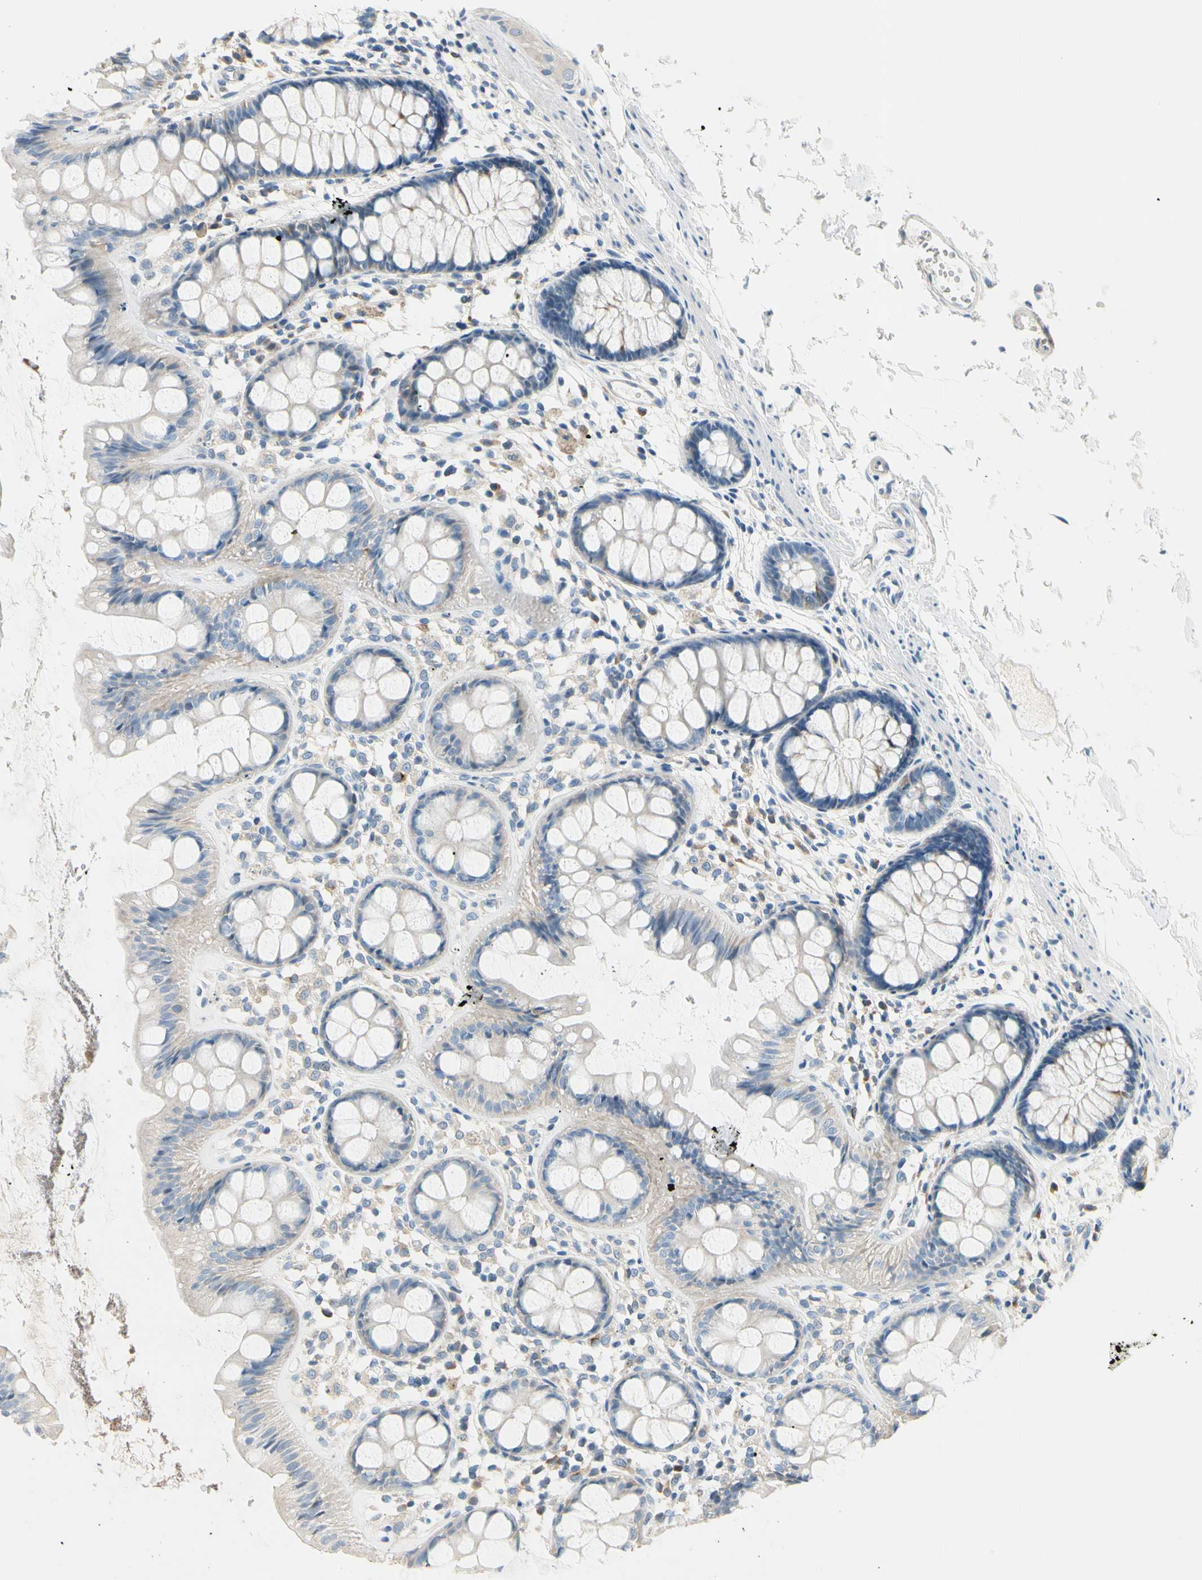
{"staining": {"intensity": "moderate", "quantity": "<25%", "location": "cytoplasmic/membranous"}, "tissue": "rectum", "cell_type": "Glandular cells", "image_type": "normal", "snomed": [{"axis": "morphology", "description": "Normal tissue, NOS"}, {"axis": "topography", "description": "Rectum"}], "caption": "Immunohistochemical staining of unremarkable rectum displays low levels of moderate cytoplasmic/membranous staining in about <25% of glandular cells. (Brightfield microscopy of DAB IHC at high magnification).", "gene": "CKAP2", "patient": {"sex": "female", "age": 66}}